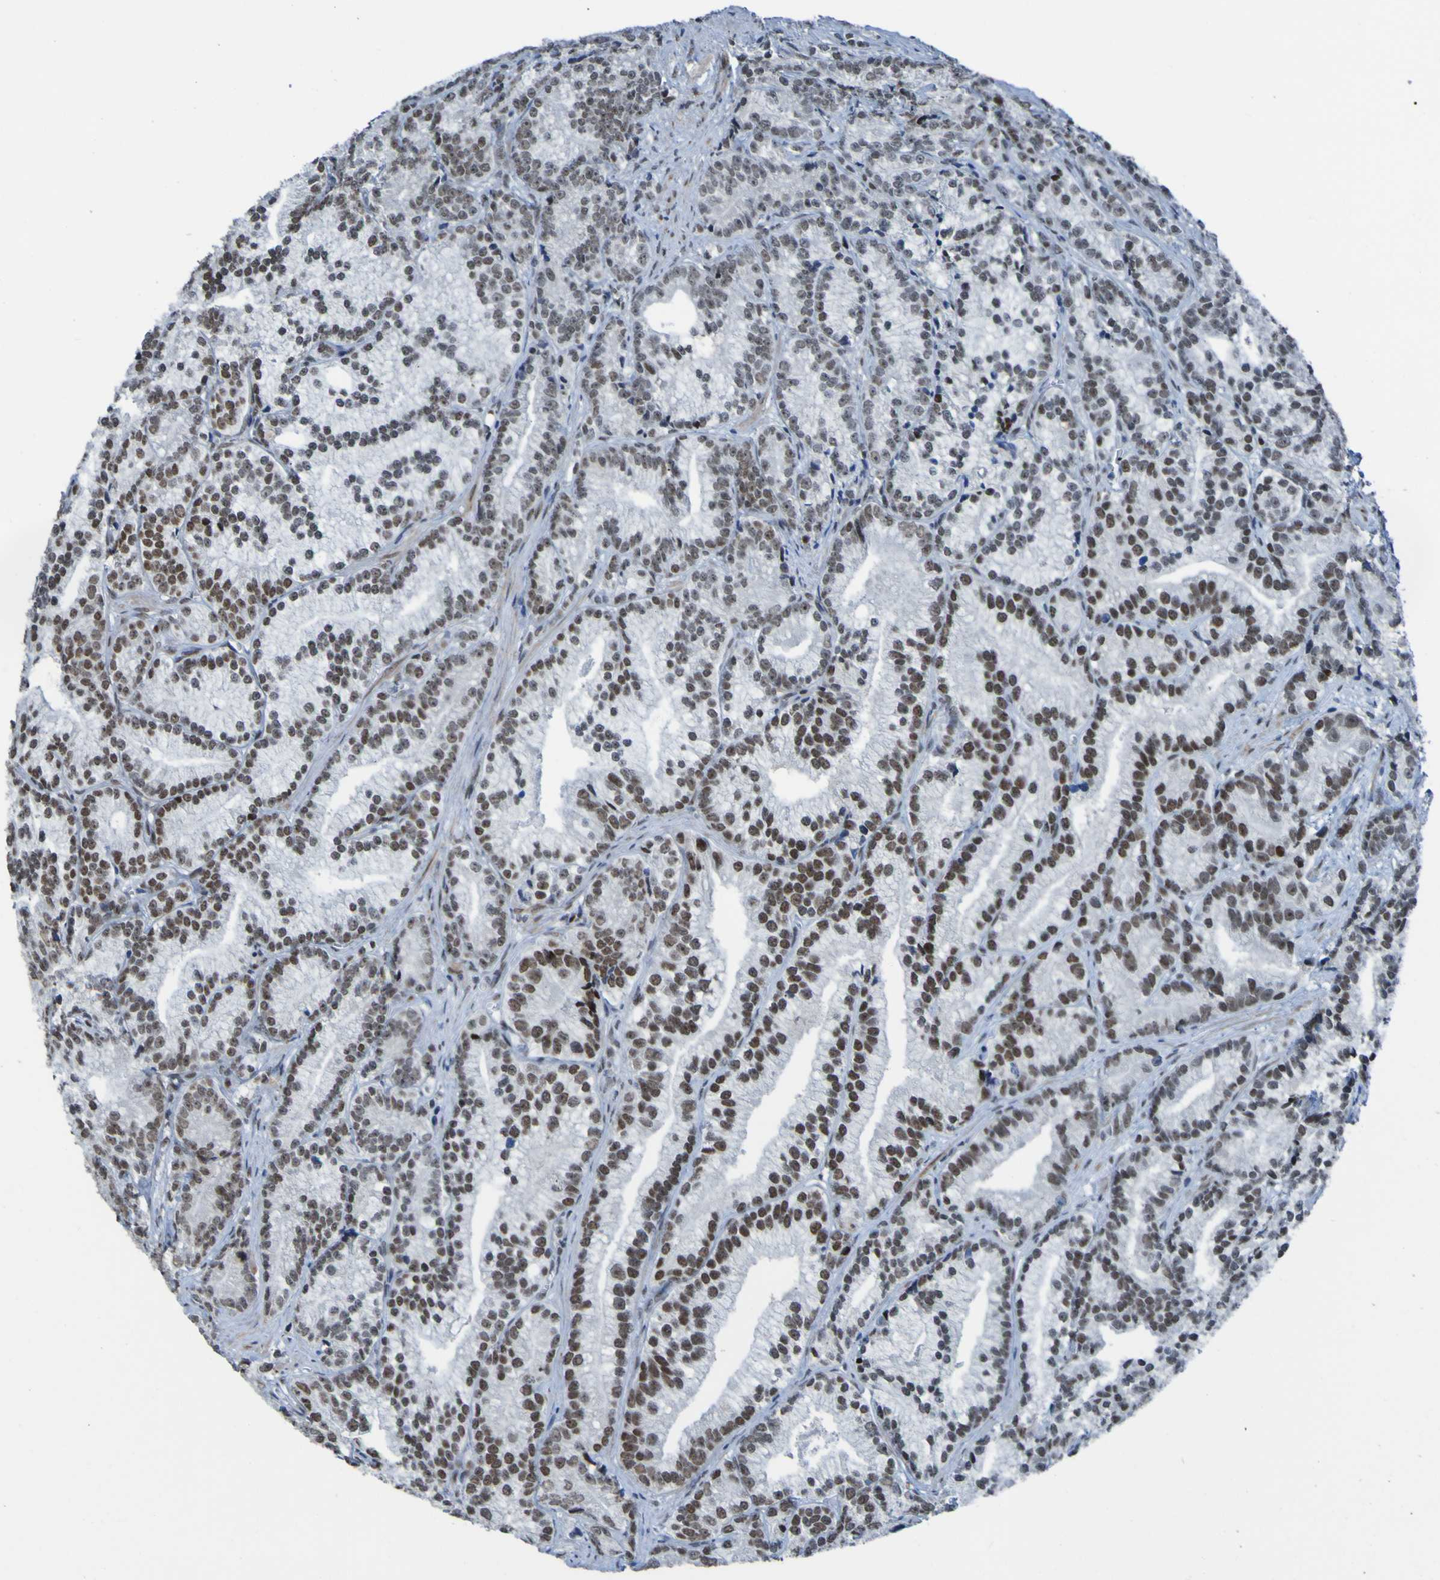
{"staining": {"intensity": "strong", "quantity": "25%-75%", "location": "nuclear"}, "tissue": "prostate cancer", "cell_type": "Tumor cells", "image_type": "cancer", "snomed": [{"axis": "morphology", "description": "Adenocarcinoma, Low grade"}, {"axis": "topography", "description": "Prostate"}], "caption": "This image exhibits immunohistochemistry staining of prostate adenocarcinoma (low-grade), with high strong nuclear expression in approximately 25%-75% of tumor cells.", "gene": "PHF2", "patient": {"sex": "male", "age": 89}}